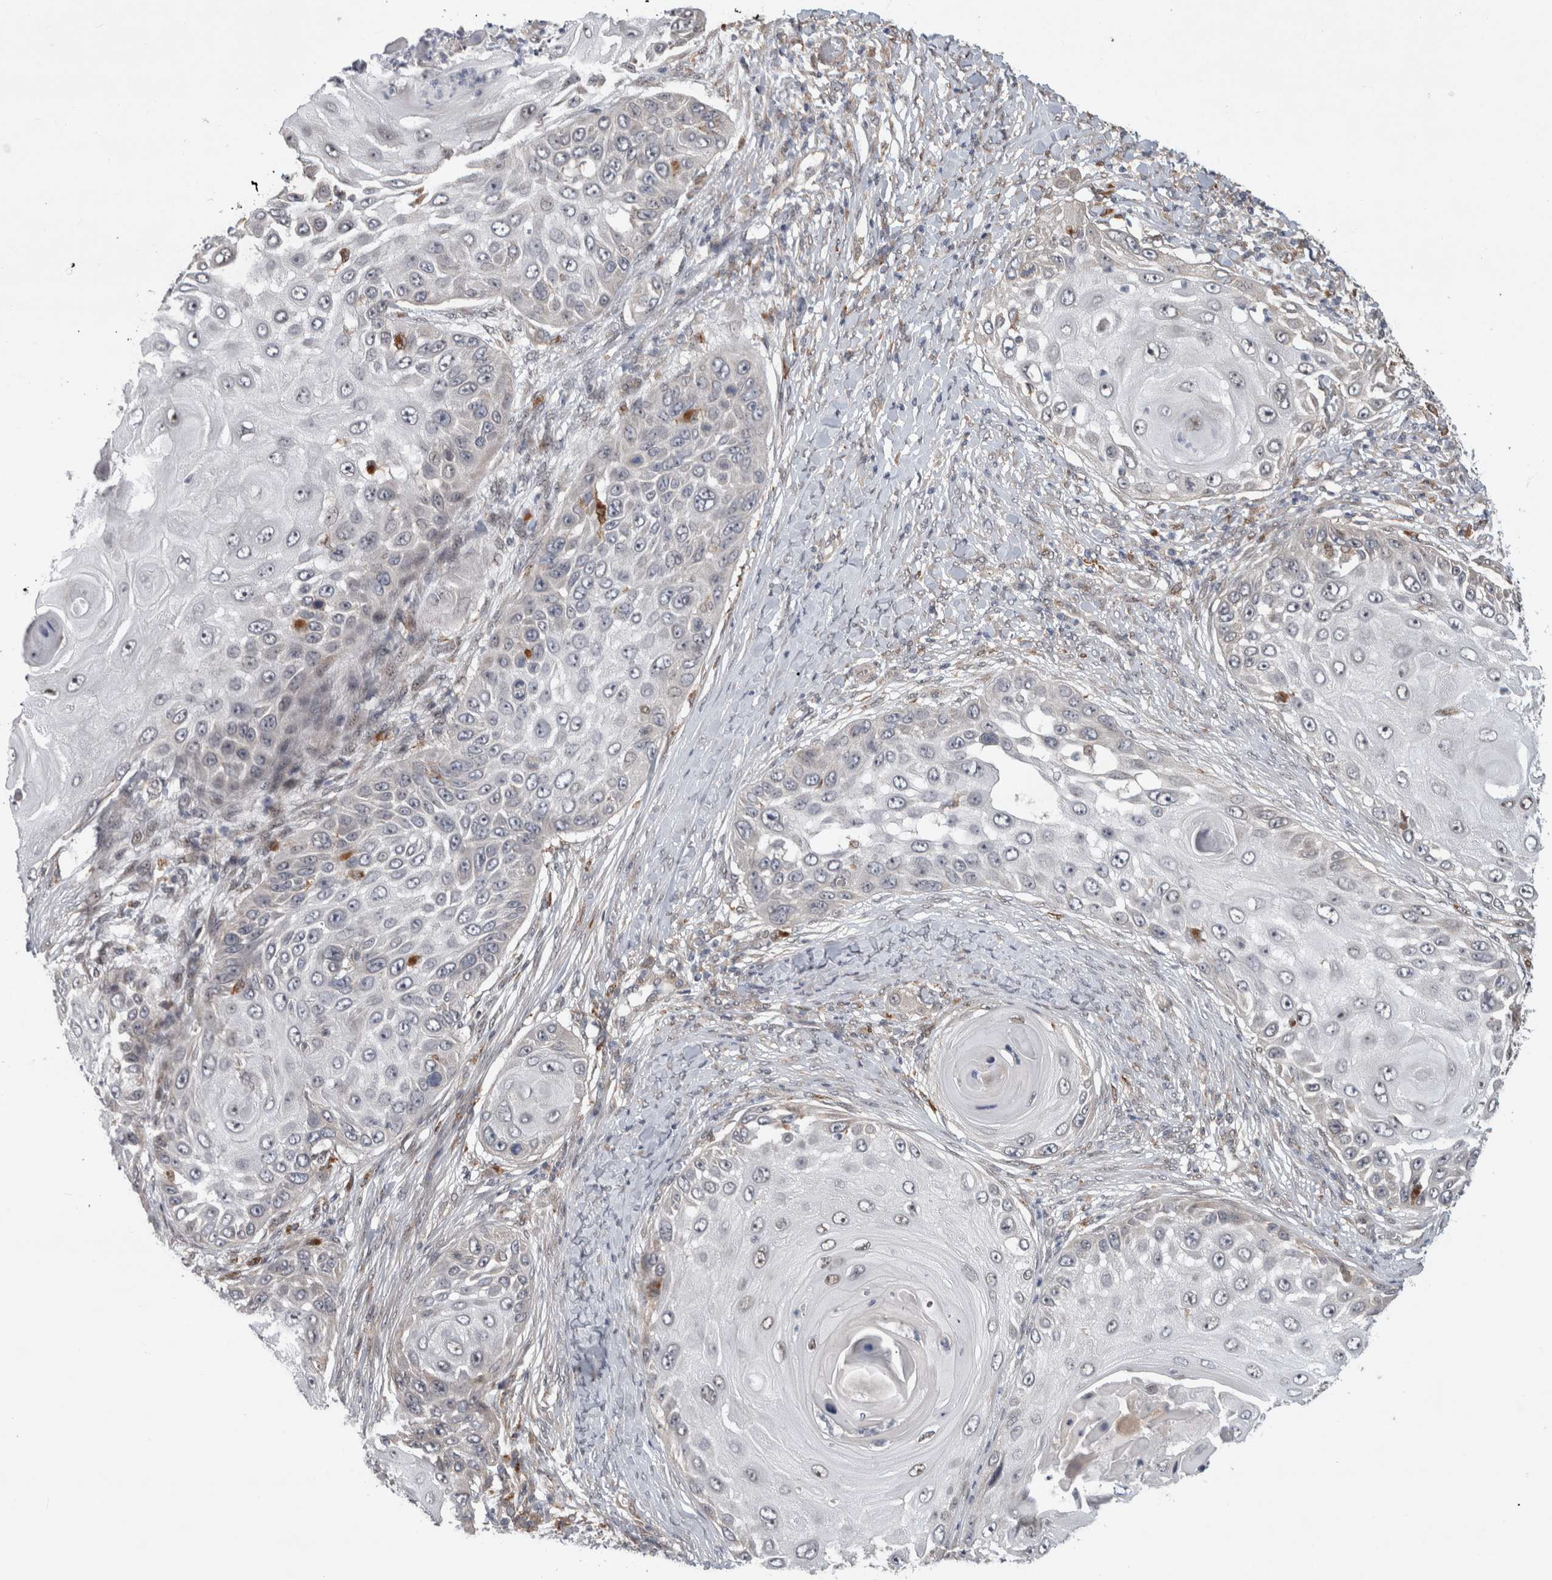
{"staining": {"intensity": "negative", "quantity": "none", "location": "none"}, "tissue": "skin cancer", "cell_type": "Tumor cells", "image_type": "cancer", "snomed": [{"axis": "morphology", "description": "Squamous cell carcinoma, NOS"}, {"axis": "topography", "description": "Skin"}], "caption": "High magnification brightfield microscopy of skin cancer stained with DAB (brown) and counterstained with hematoxylin (blue): tumor cells show no significant positivity. (DAB IHC visualized using brightfield microscopy, high magnification).", "gene": "NAB2", "patient": {"sex": "female", "age": 44}}